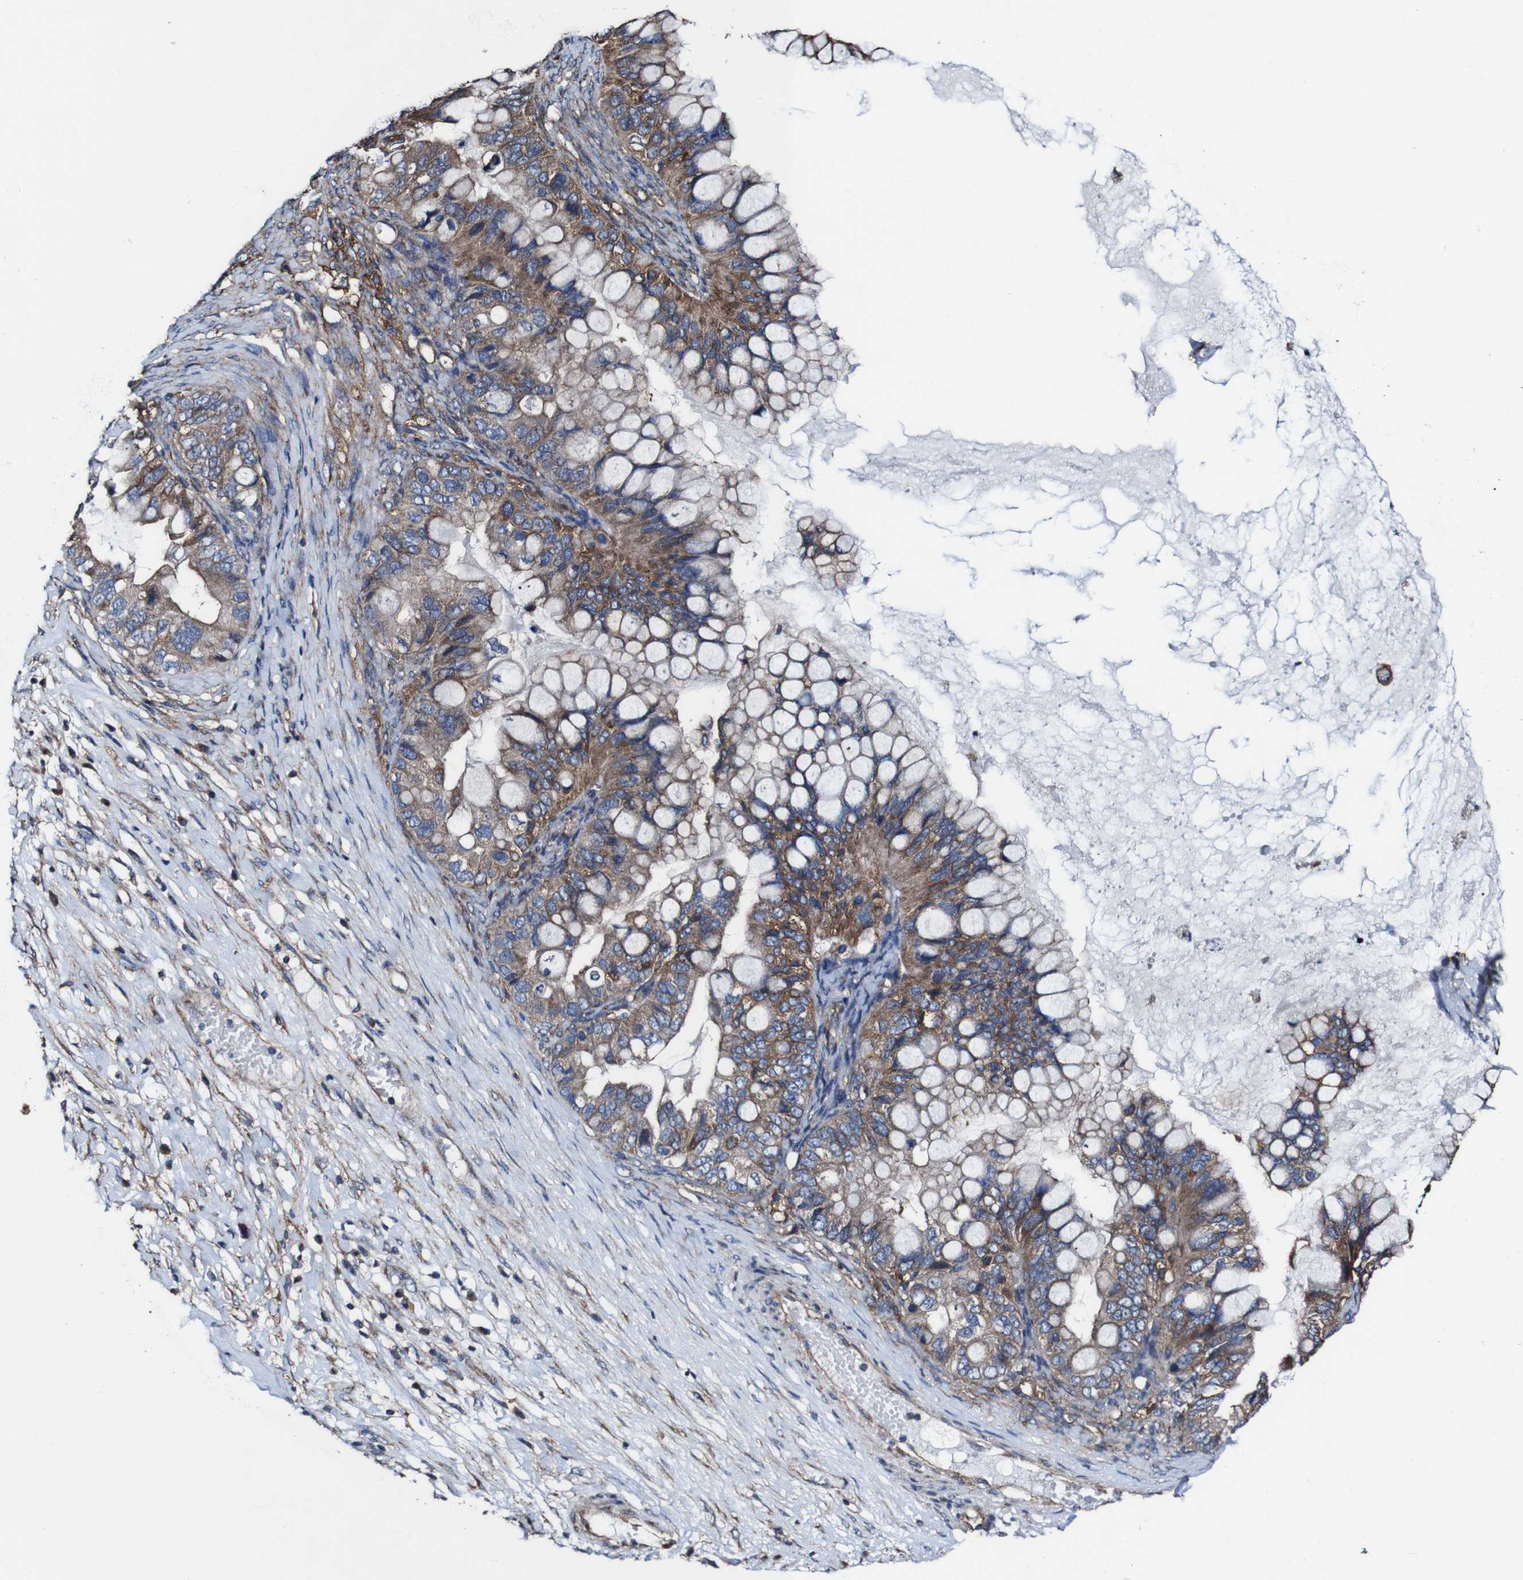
{"staining": {"intensity": "moderate", "quantity": ">75%", "location": "cytoplasmic/membranous"}, "tissue": "ovarian cancer", "cell_type": "Tumor cells", "image_type": "cancer", "snomed": [{"axis": "morphology", "description": "Cystadenocarcinoma, mucinous, NOS"}, {"axis": "topography", "description": "Ovary"}], "caption": "DAB (3,3'-diaminobenzidine) immunohistochemical staining of human ovarian cancer (mucinous cystadenocarcinoma) exhibits moderate cytoplasmic/membranous protein staining in about >75% of tumor cells.", "gene": "CSF1R", "patient": {"sex": "female", "age": 80}}